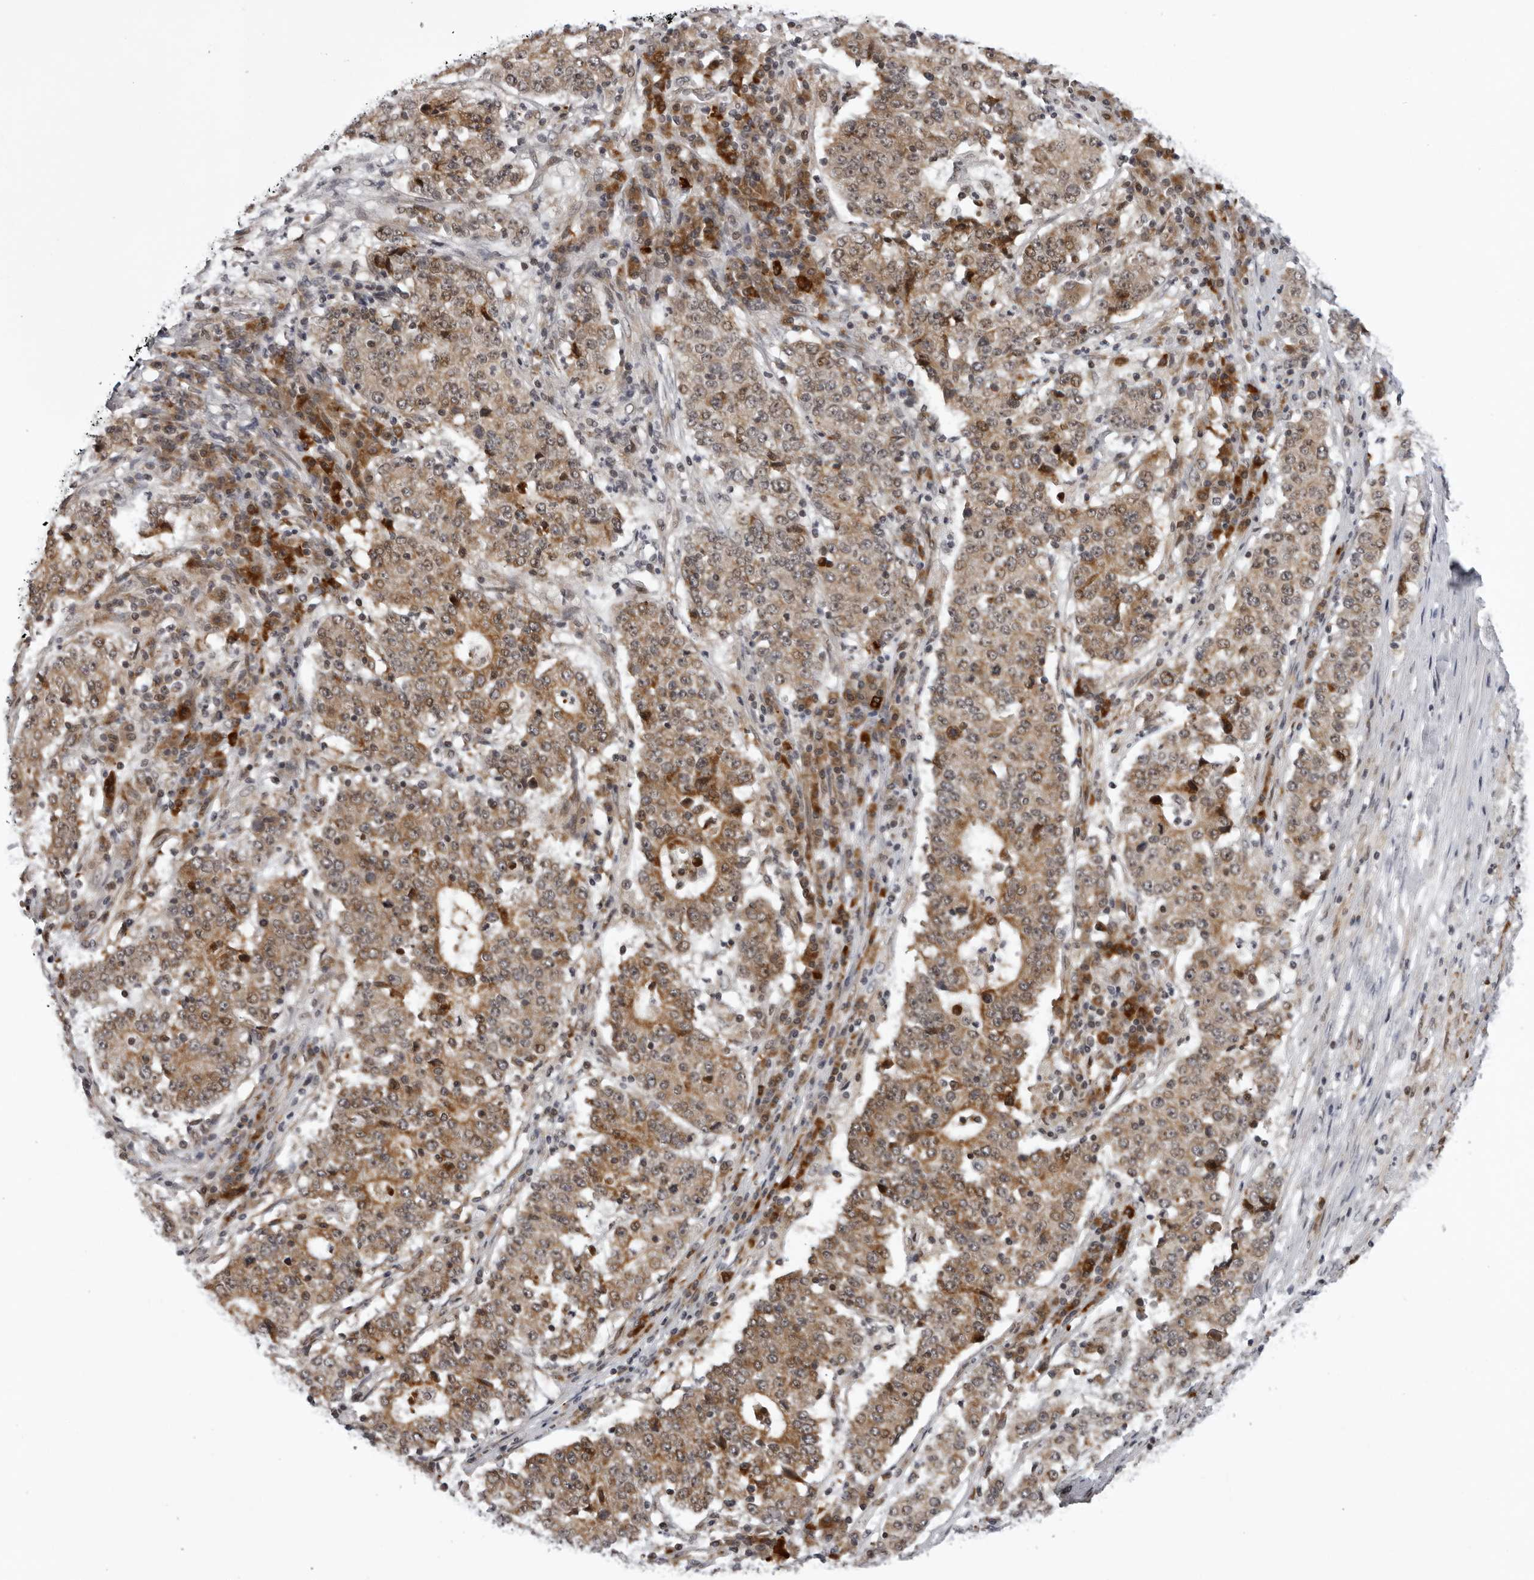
{"staining": {"intensity": "moderate", "quantity": ">75%", "location": "cytoplasmic/membranous"}, "tissue": "stomach cancer", "cell_type": "Tumor cells", "image_type": "cancer", "snomed": [{"axis": "morphology", "description": "Adenocarcinoma, NOS"}, {"axis": "topography", "description": "Stomach"}], "caption": "A high-resolution histopathology image shows IHC staining of stomach cancer (adenocarcinoma), which demonstrates moderate cytoplasmic/membranous expression in approximately >75% of tumor cells.", "gene": "GCSAML", "patient": {"sex": "male", "age": 59}}